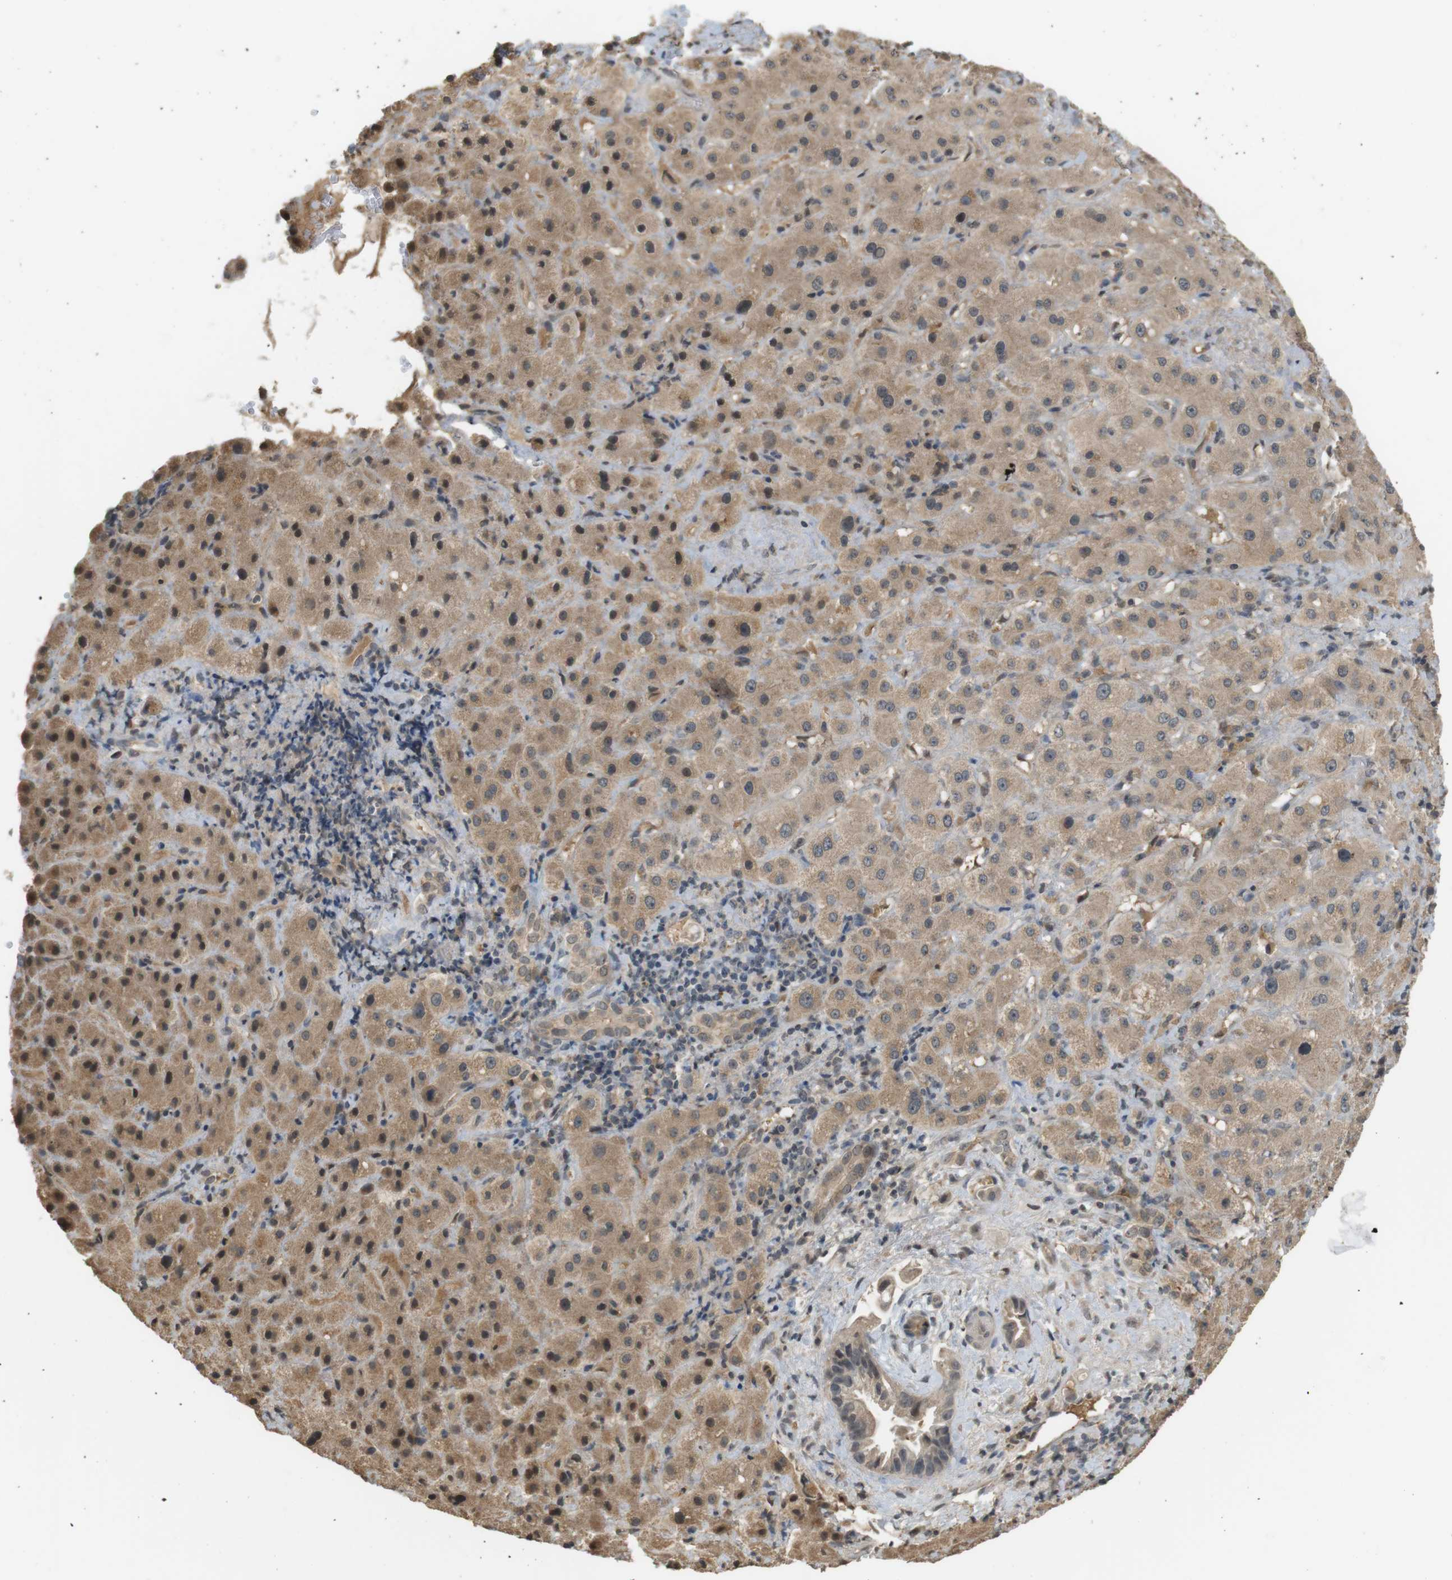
{"staining": {"intensity": "moderate", "quantity": ">75%", "location": "cytoplasmic/membranous"}, "tissue": "liver cancer", "cell_type": "Tumor cells", "image_type": "cancer", "snomed": [{"axis": "morphology", "description": "Cholangiocarcinoma"}, {"axis": "topography", "description": "Liver"}], "caption": "Moderate cytoplasmic/membranous staining is seen in approximately >75% of tumor cells in liver cancer (cholangiocarcinoma).", "gene": "SRR", "patient": {"sex": "female", "age": 65}}